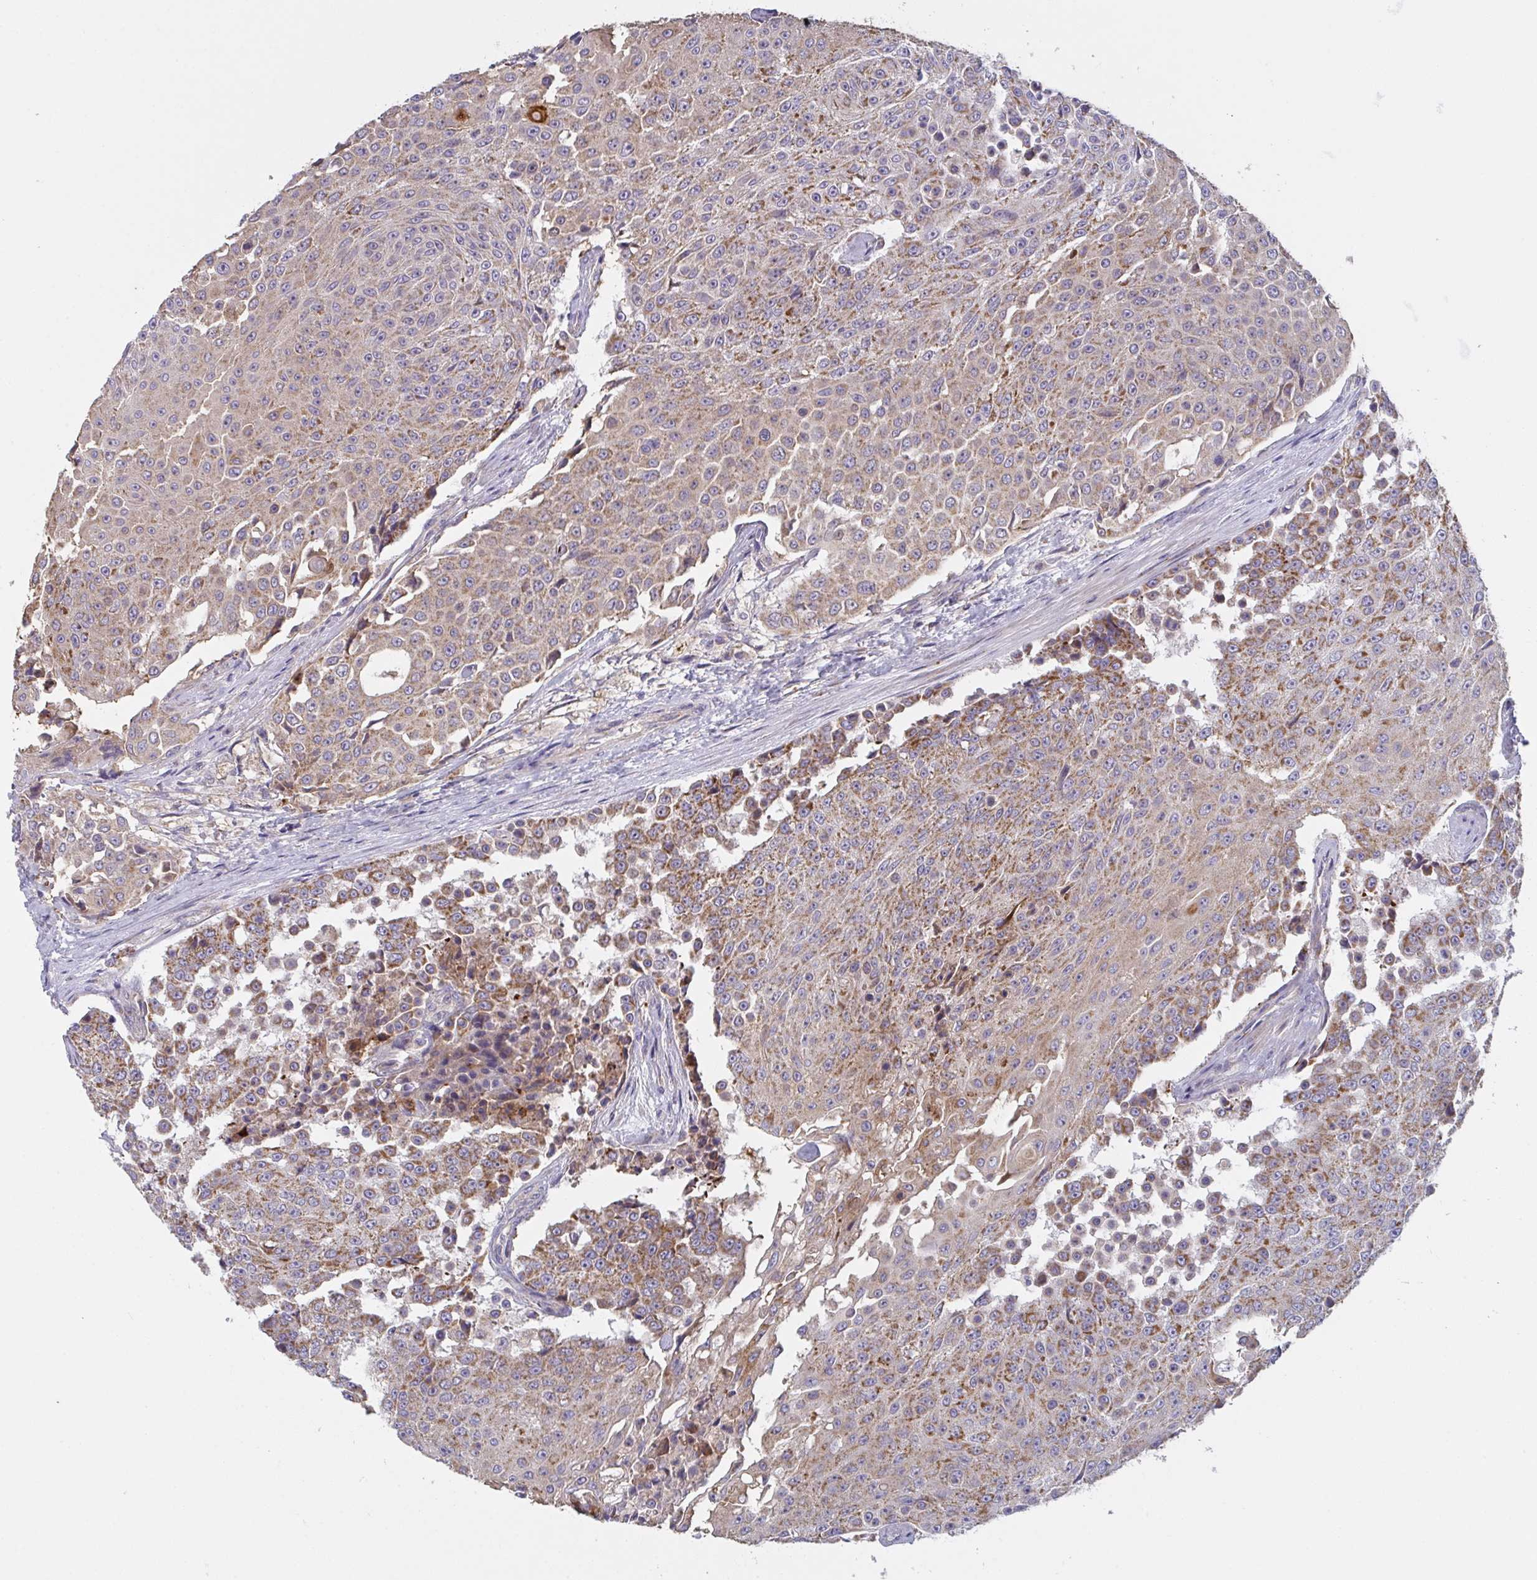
{"staining": {"intensity": "moderate", "quantity": ">75%", "location": "cytoplasmic/membranous"}, "tissue": "urothelial cancer", "cell_type": "Tumor cells", "image_type": "cancer", "snomed": [{"axis": "morphology", "description": "Urothelial carcinoma, High grade"}, {"axis": "topography", "description": "Urinary bladder"}], "caption": "Urothelial cancer stained with DAB immunohistochemistry (IHC) displays medium levels of moderate cytoplasmic/membranous positivity in approximately >75% of tumor cells.", "gene": "MRPS2", "patient": {"sex": "female", "age": 63}}